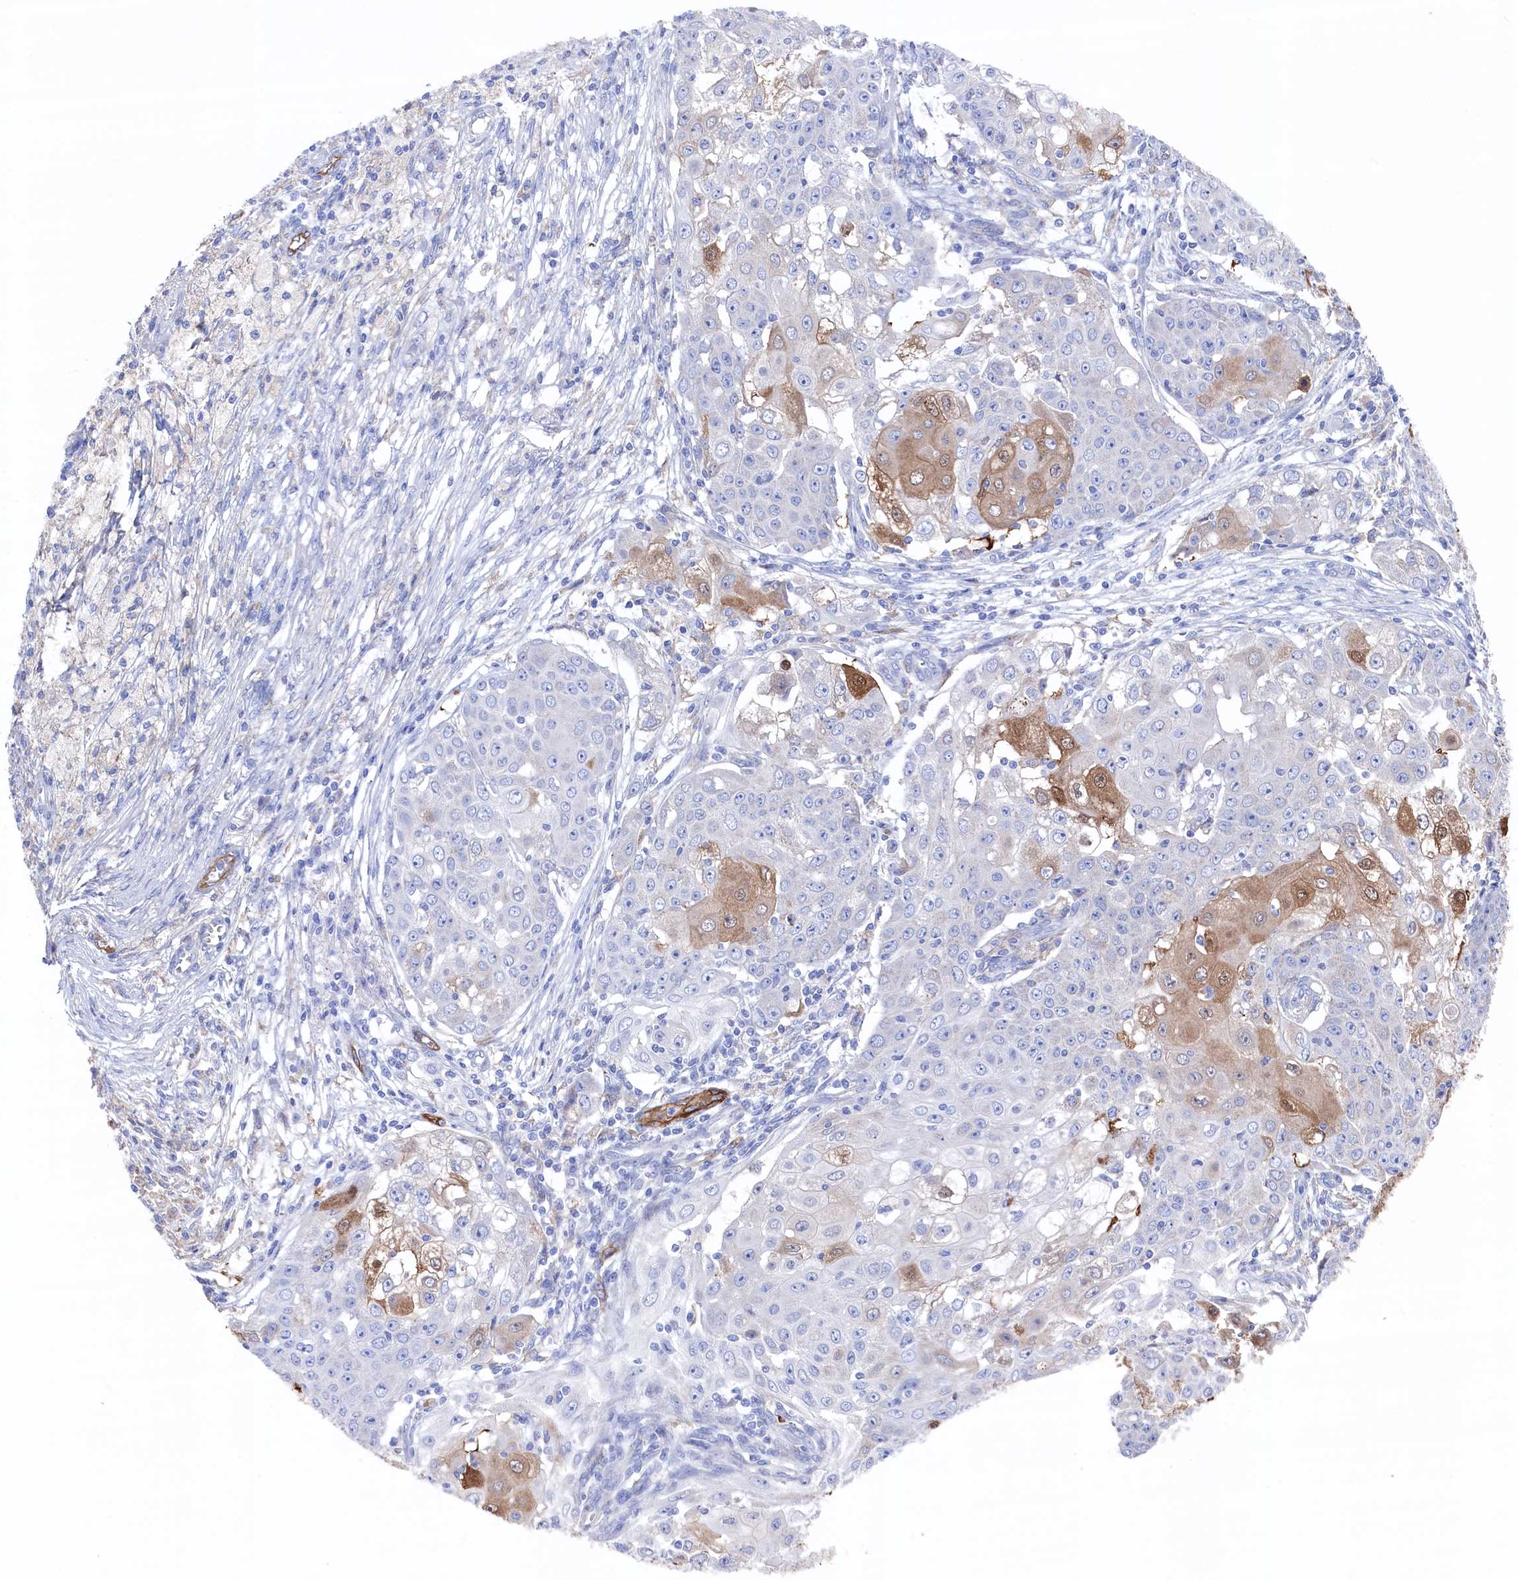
{"staining": {"intensity": "moderate", "quantity": "<25%", "location": "cytoplasmic/membranous,nuclear"}, "tissue": "ovarian cancer", "cell_type": "Tumor cells", "image_type": "cancer", "snomed": [{"axis": "morphology", "description": "Carcinoma, endometroid"}, {"axis": "topography", "description": "Ovary"}], "caption": "High-power microscopy captured an IHC histopathology image of ovarian cancer (endometroid carcinoma), revealing moderate cytoplasmic/membranous and nuclear positivity in about <25% of tumor cells.", "gene": "C12orf73", "patient": {"sex": "female", "age": 42}}